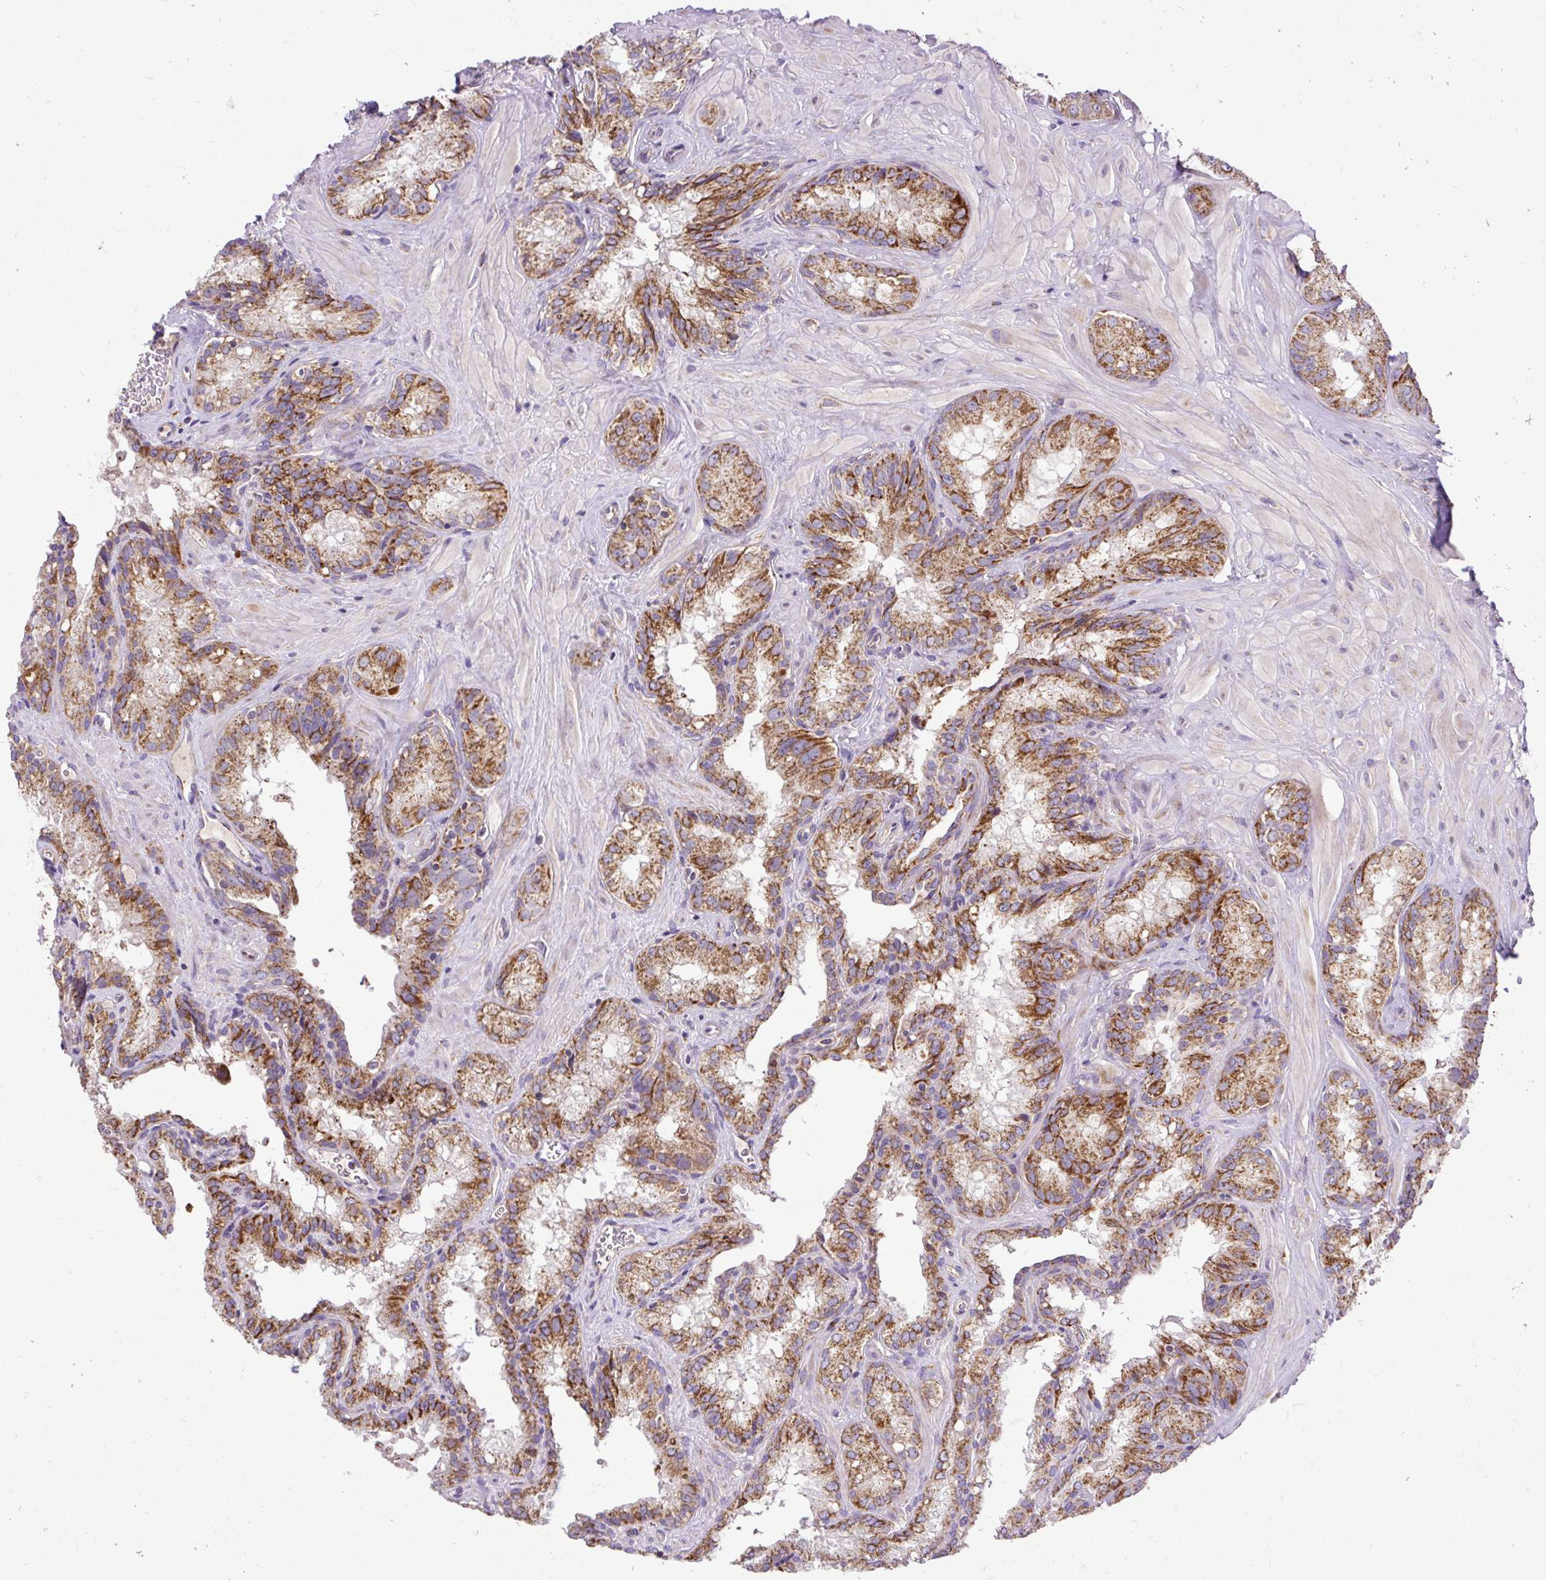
{"staining": {"intensity": "moderate", "quantity": ">75%", "location": "cytoplasmic/membranous"}, "tissue": "seminal vesicle", "cell_type": "Glandular cells", "image_type": "normal", "snomed": [{"axis": "morphology", "description": "Normal tissue, NOS"}, {"axis": "topography", "description": "Seminal veicle"}], "caption": "Moderate cytoplasmic/membranous protein expression is present in approximately >75% of glandular cells in seminal vesicle. The staining was performed using DAB, with brown indicating positive protein expression. Nuclei are stained blue with hematoxylin.", "gene": "TOMM40", "patient": {"sex": "male", "age": 47}}